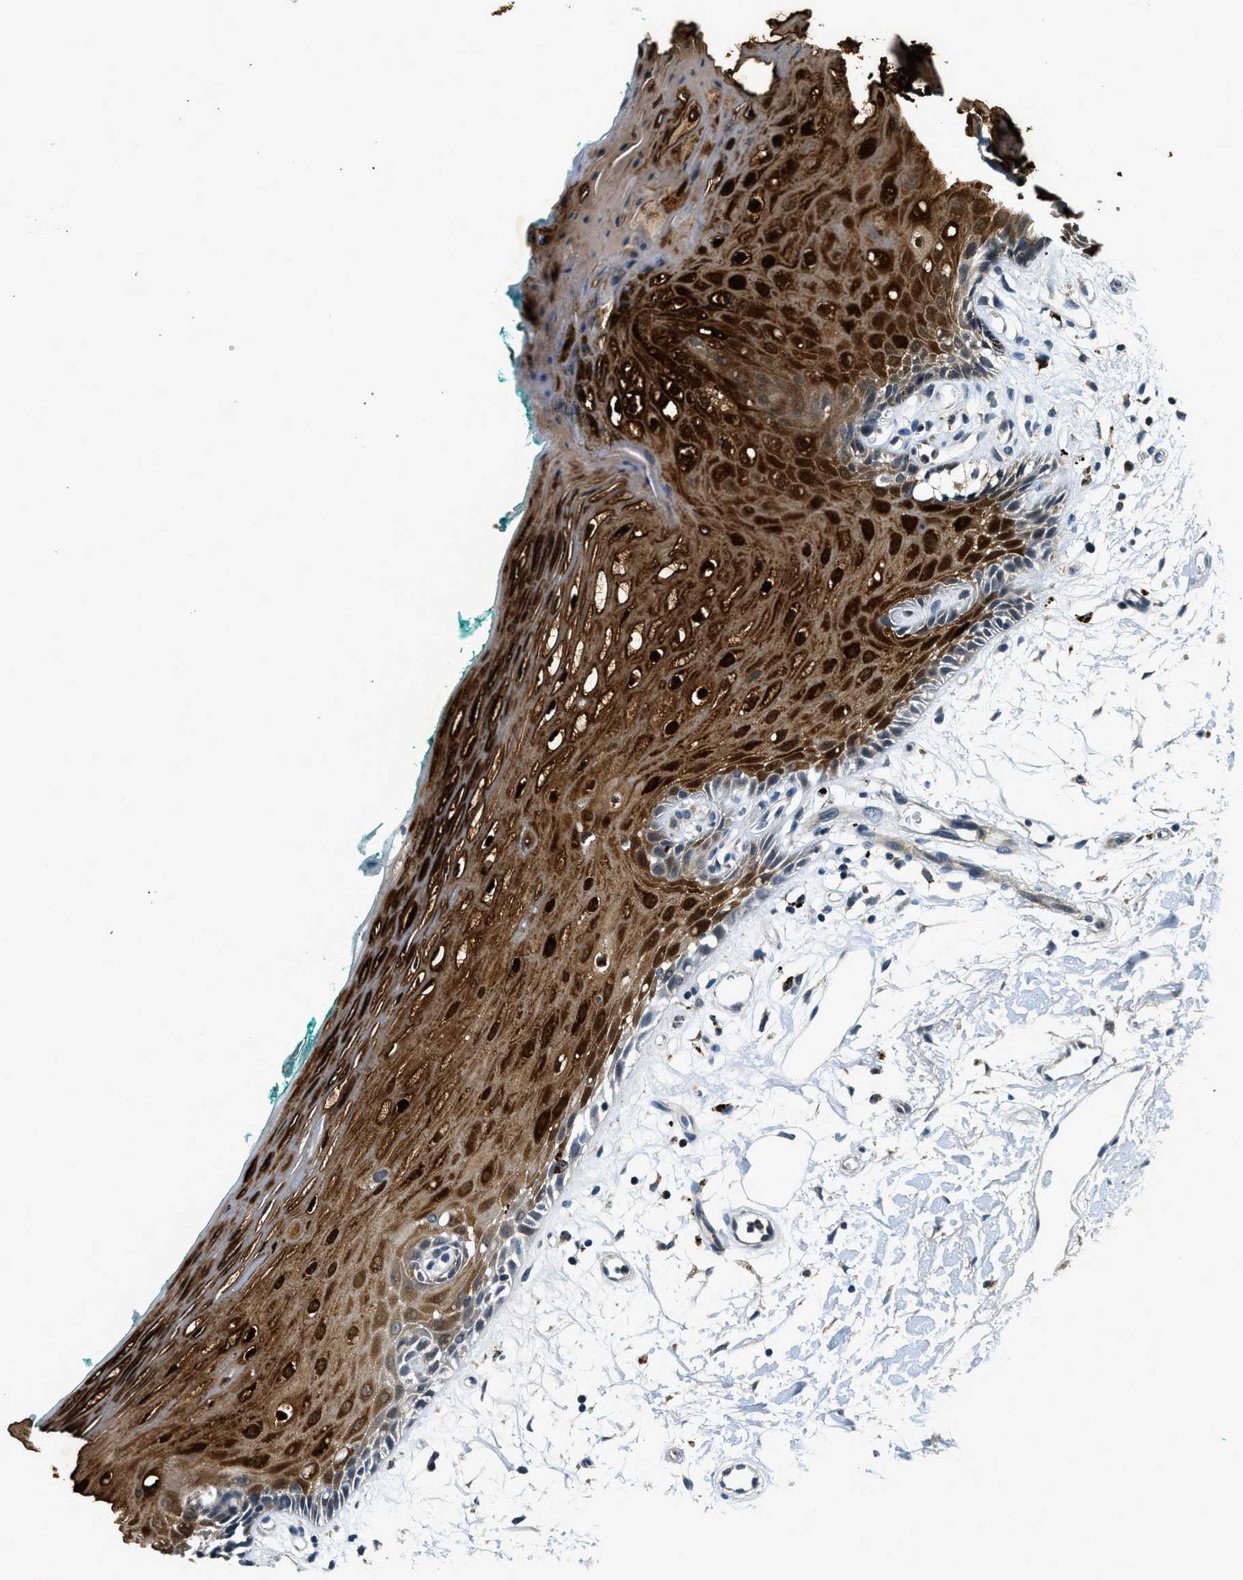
{"staining": {"intensity": "strong", "quantity": ">75%", "location": "cytoplasmic/membranous,nuclear"}, "tissue": "oral mucosa", "cell_type": "Squamous epithelial cells", "image_type": "normal", "snomed": [{"axis": "morphology", "description": "Normal tissue, NOS"}, {"axis": "topography", "description": "Skeletal muscle"}, {"axis": "topography", "description": "Oral tissue"}, {"axis": "topography", "description": "Peripheral nerve tissue"}], "caption": "Immunohistochemical staining of benign human oral mucosa displays strong cytoplasmic/membranous,nuclear protein expression in approximately >75% of squamous epithelial cells. (DAB IHC with brightfield microscopy, high magnification).", "gene": "HERC2", "patient": {"sex": "female", "age": 84}}